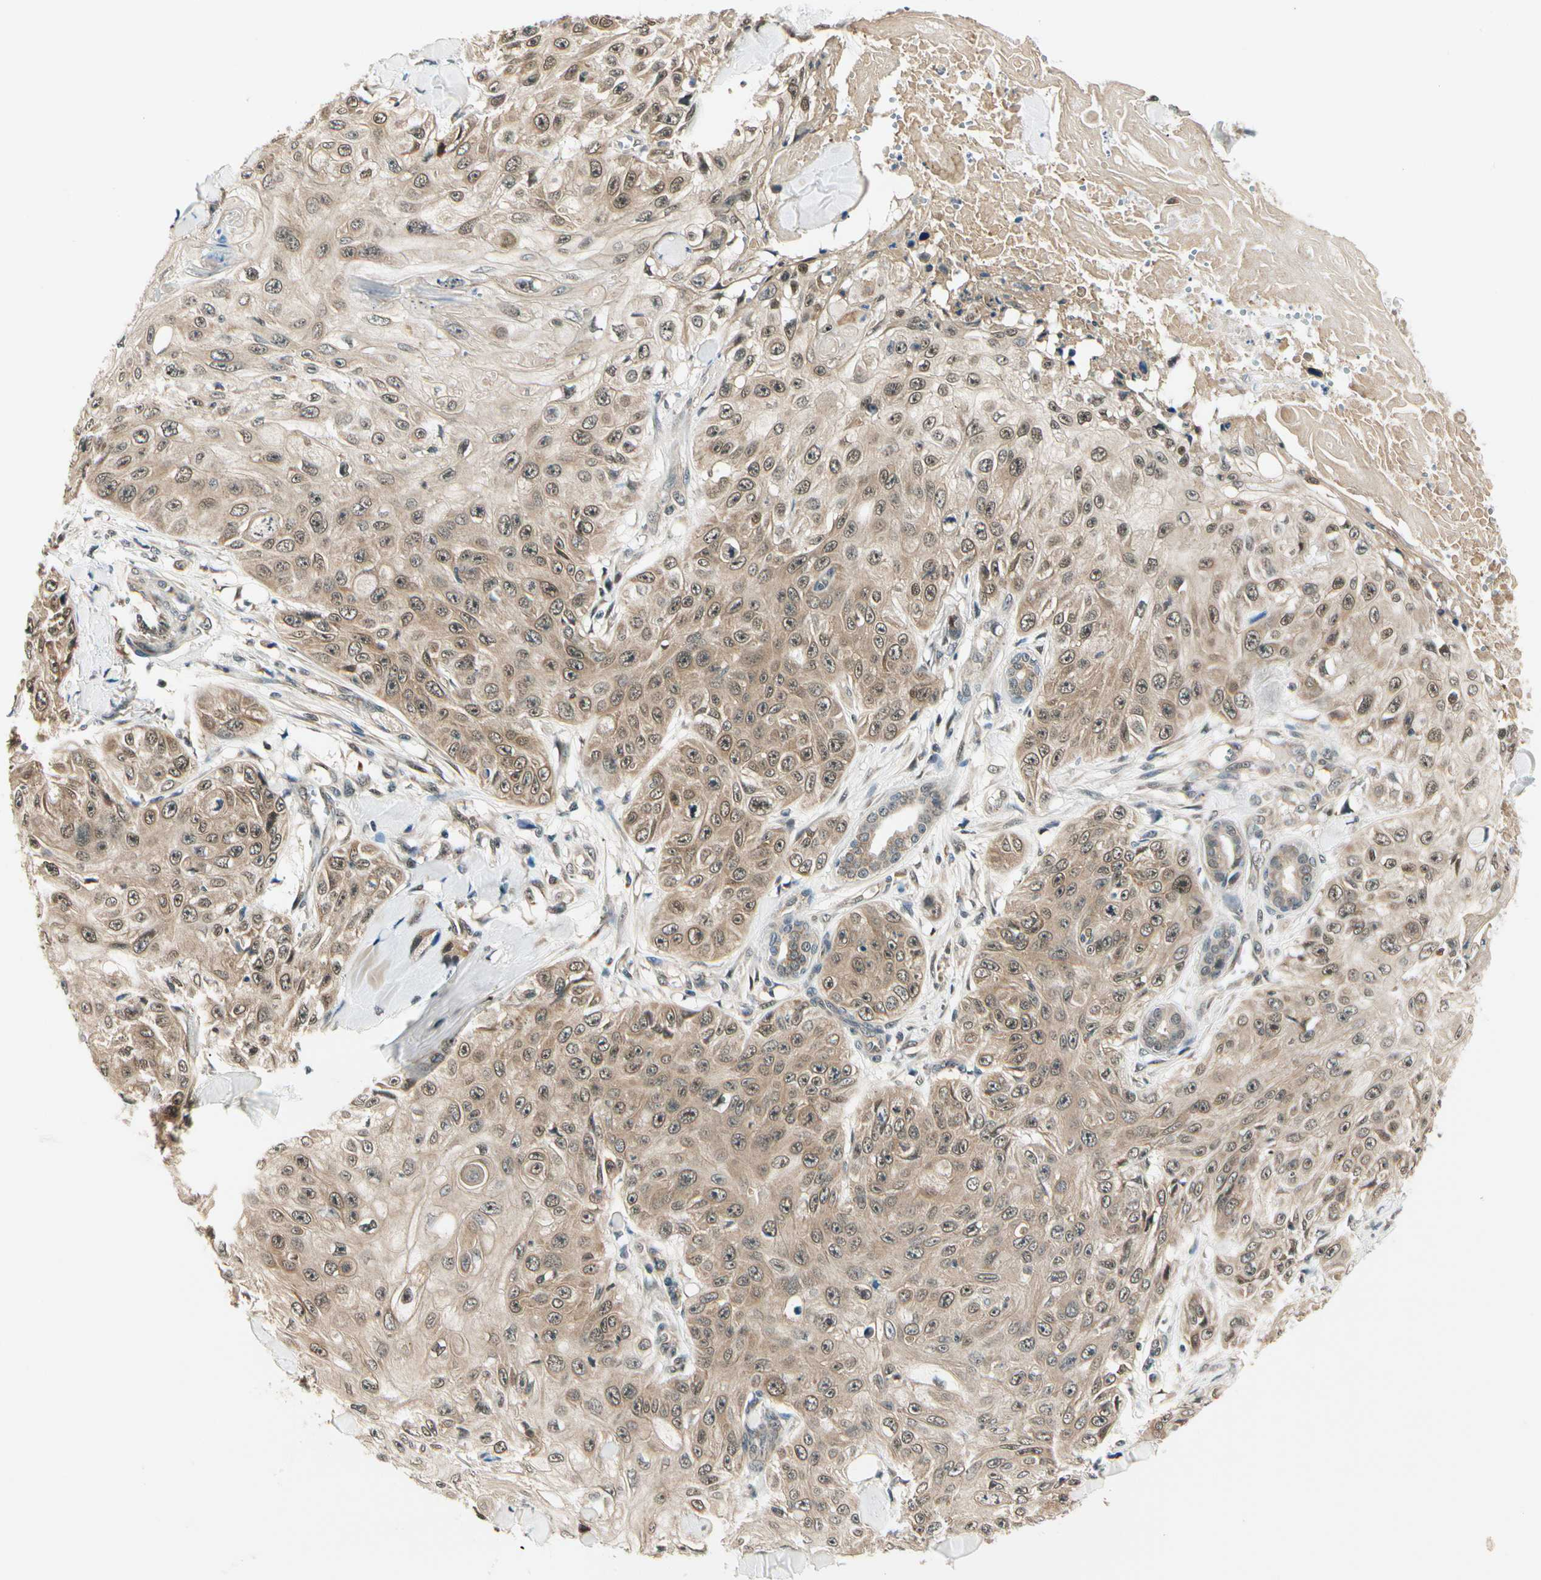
{"staining": {"intensity": "moderate", "quantity": "25%-75%", "location": "cytoplasmic/membranous"}, "tissue": "skin cancer", "cell_type": "Tumor cells", "image_type": "cancer", "snomed": [{"axis": "morphology", "description": "Squamous cell carcinoma, NOS"}, {"axis": "topography", "description": "Skin"}], "caption": "Human skin cancer (squamous cell carcinoma) stained for a protein (brown) displays moderate cytoplasmic/membranous positive positivity in about 25%-75% of tumor cells.", "gene": "PDK2", "patient": {"sex": "male", "age": 86}}